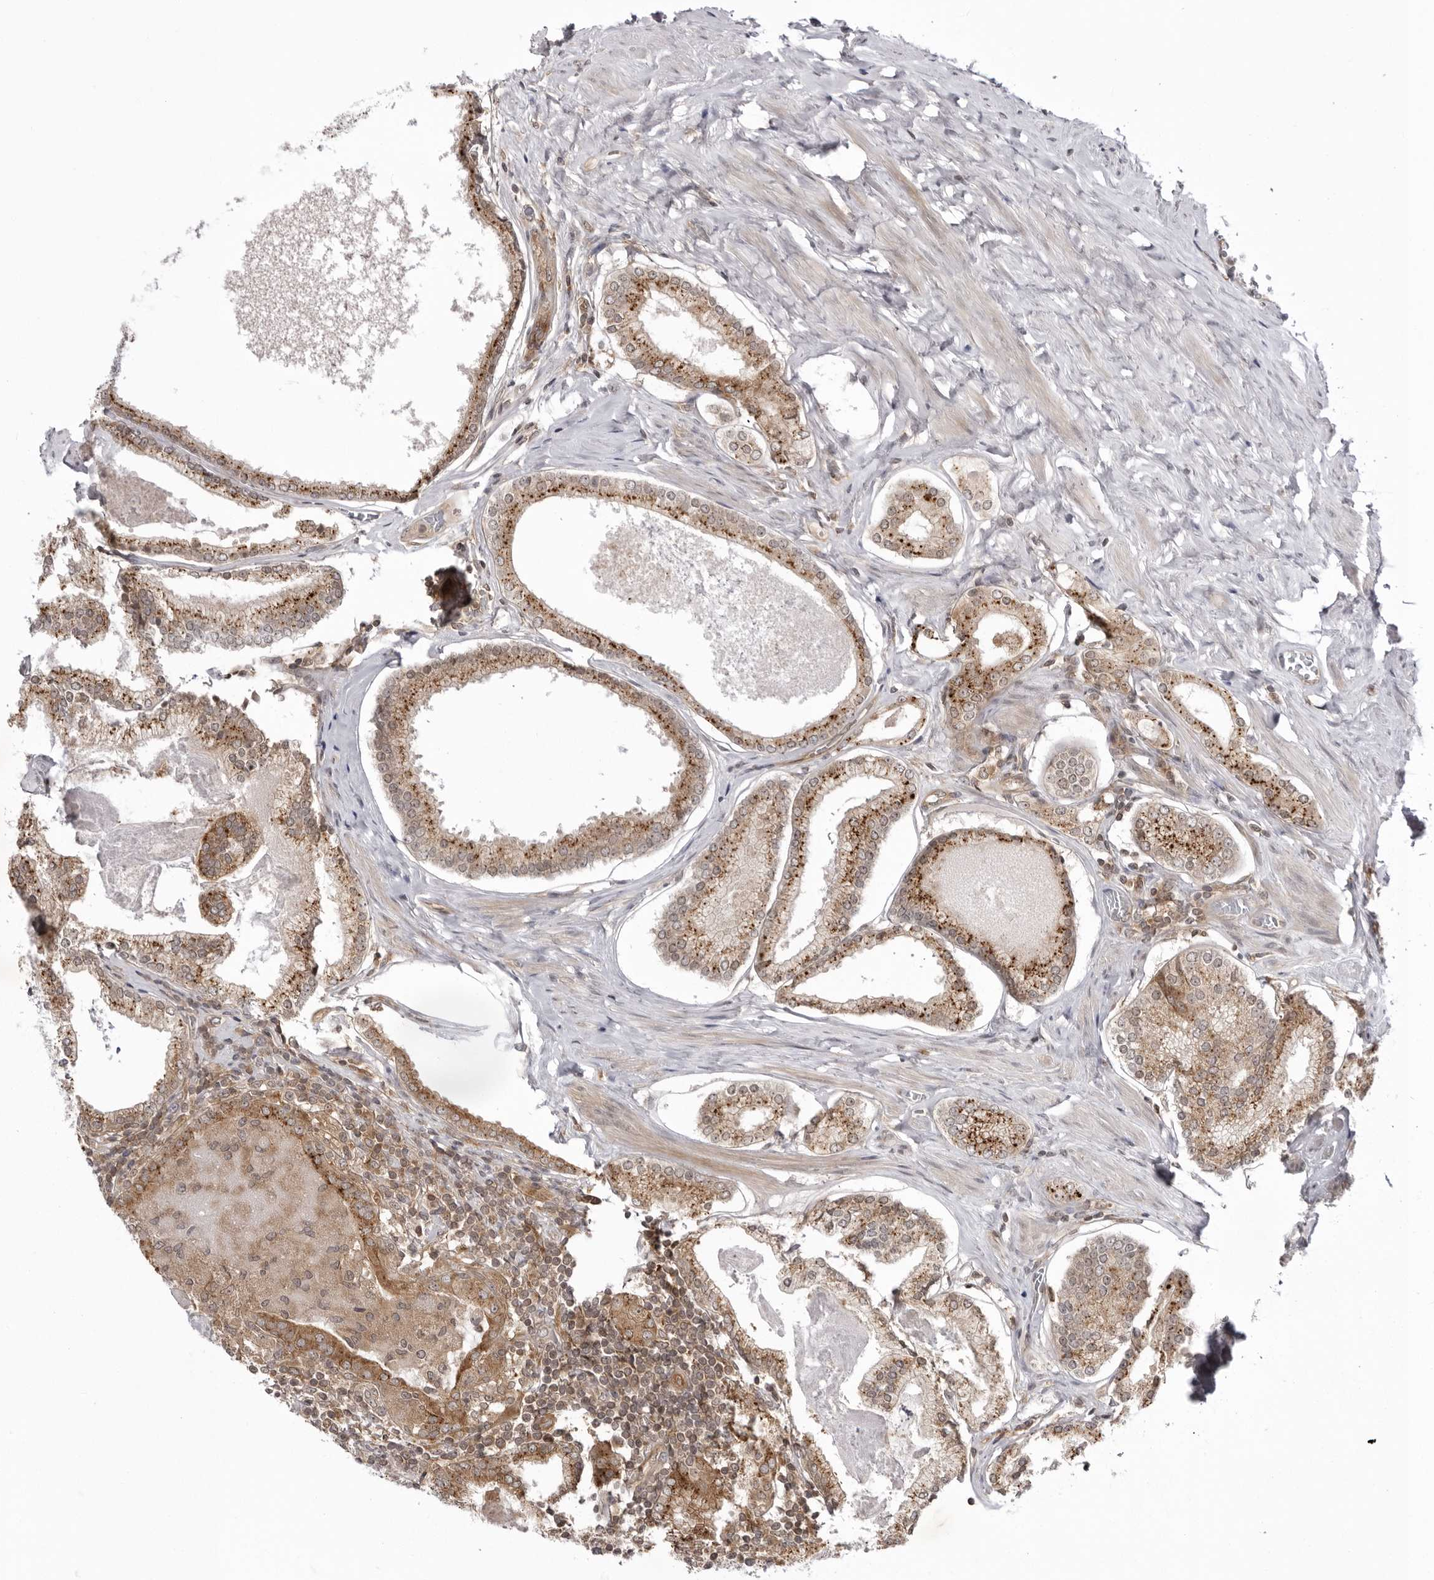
{"staining": {"intensity": "strong", "quantity": "25%-75%", "location": "cytoplasmic/membranous"}, "tissue": "prostate cancer", "cell_type": "Tumor cells", "image_type": "cancer", "snomed": [{"axis": "morphology", "description": "Adenocarcinoma, Low grade"}, {"axis": "topography", "description": "Prostate"}], "caption": "IHC (DAB (3,3'-diaminobenzidine)) staining of prostate cancer (low-grade adenocarcinoma) exhibits strong cytoplasmic/membranous protein expression in about 25%-75% of tumor cells.", "gene": "USP43", "patient": {"sex": "male", "age": 71}}